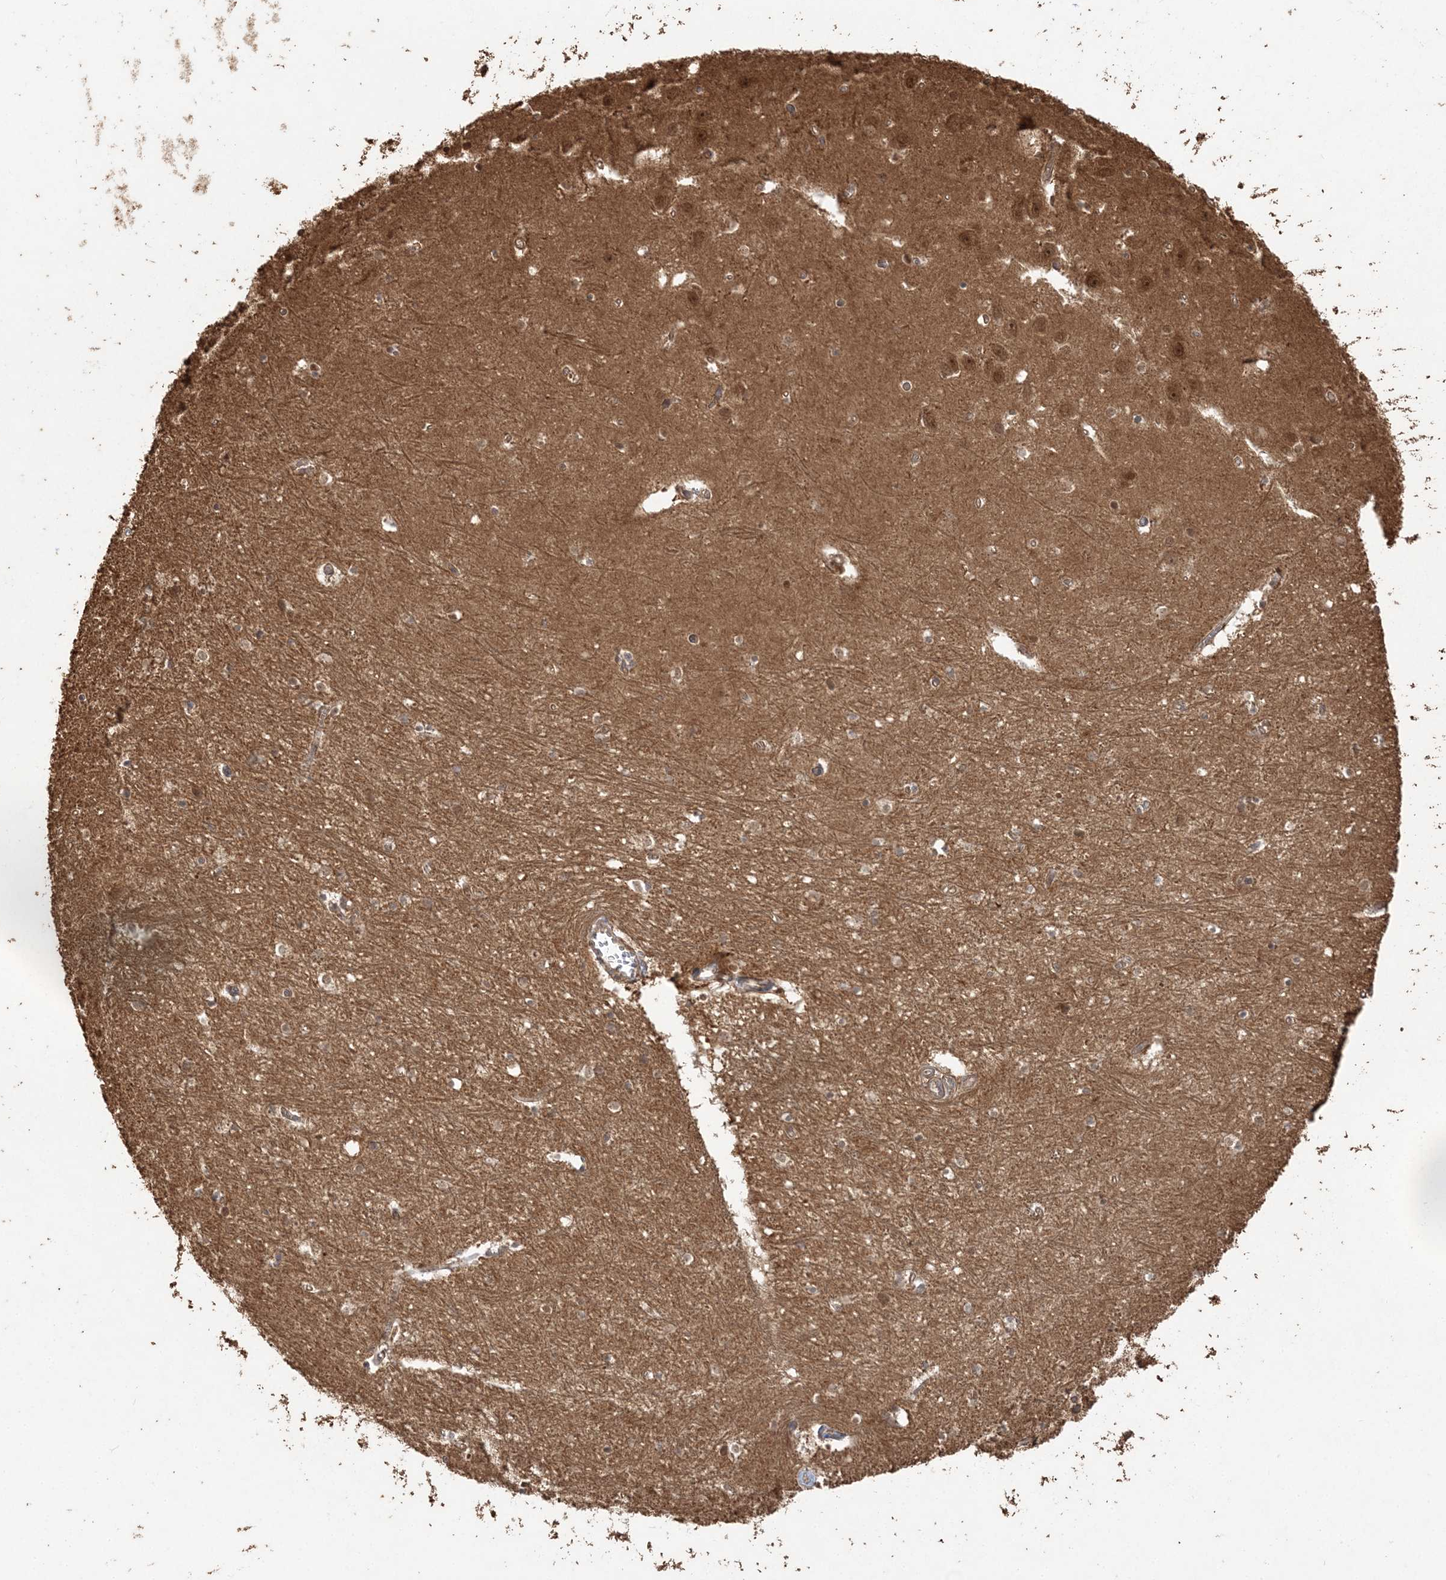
{"staining": {"intensity": "moderate", "quantity": "<25%", "location": "cytoplasmic/membranous,nuclear"}, "tissue": "hippocampus", "cell_type": "Glial cells", "image_type": "normal", "snomed": [{"axis": "morphology", "description": "Normal tissue, NOS"}, {"axis": "topography", "description": "Hippocampus"}], "caption": "Moderate cytoplasmic/membranous,nuclear protein expression is seen in approximately <25% of glial cells in hippocampus.", "gene": "CAB39", "patient": {"sex": "female", "age": 64}}